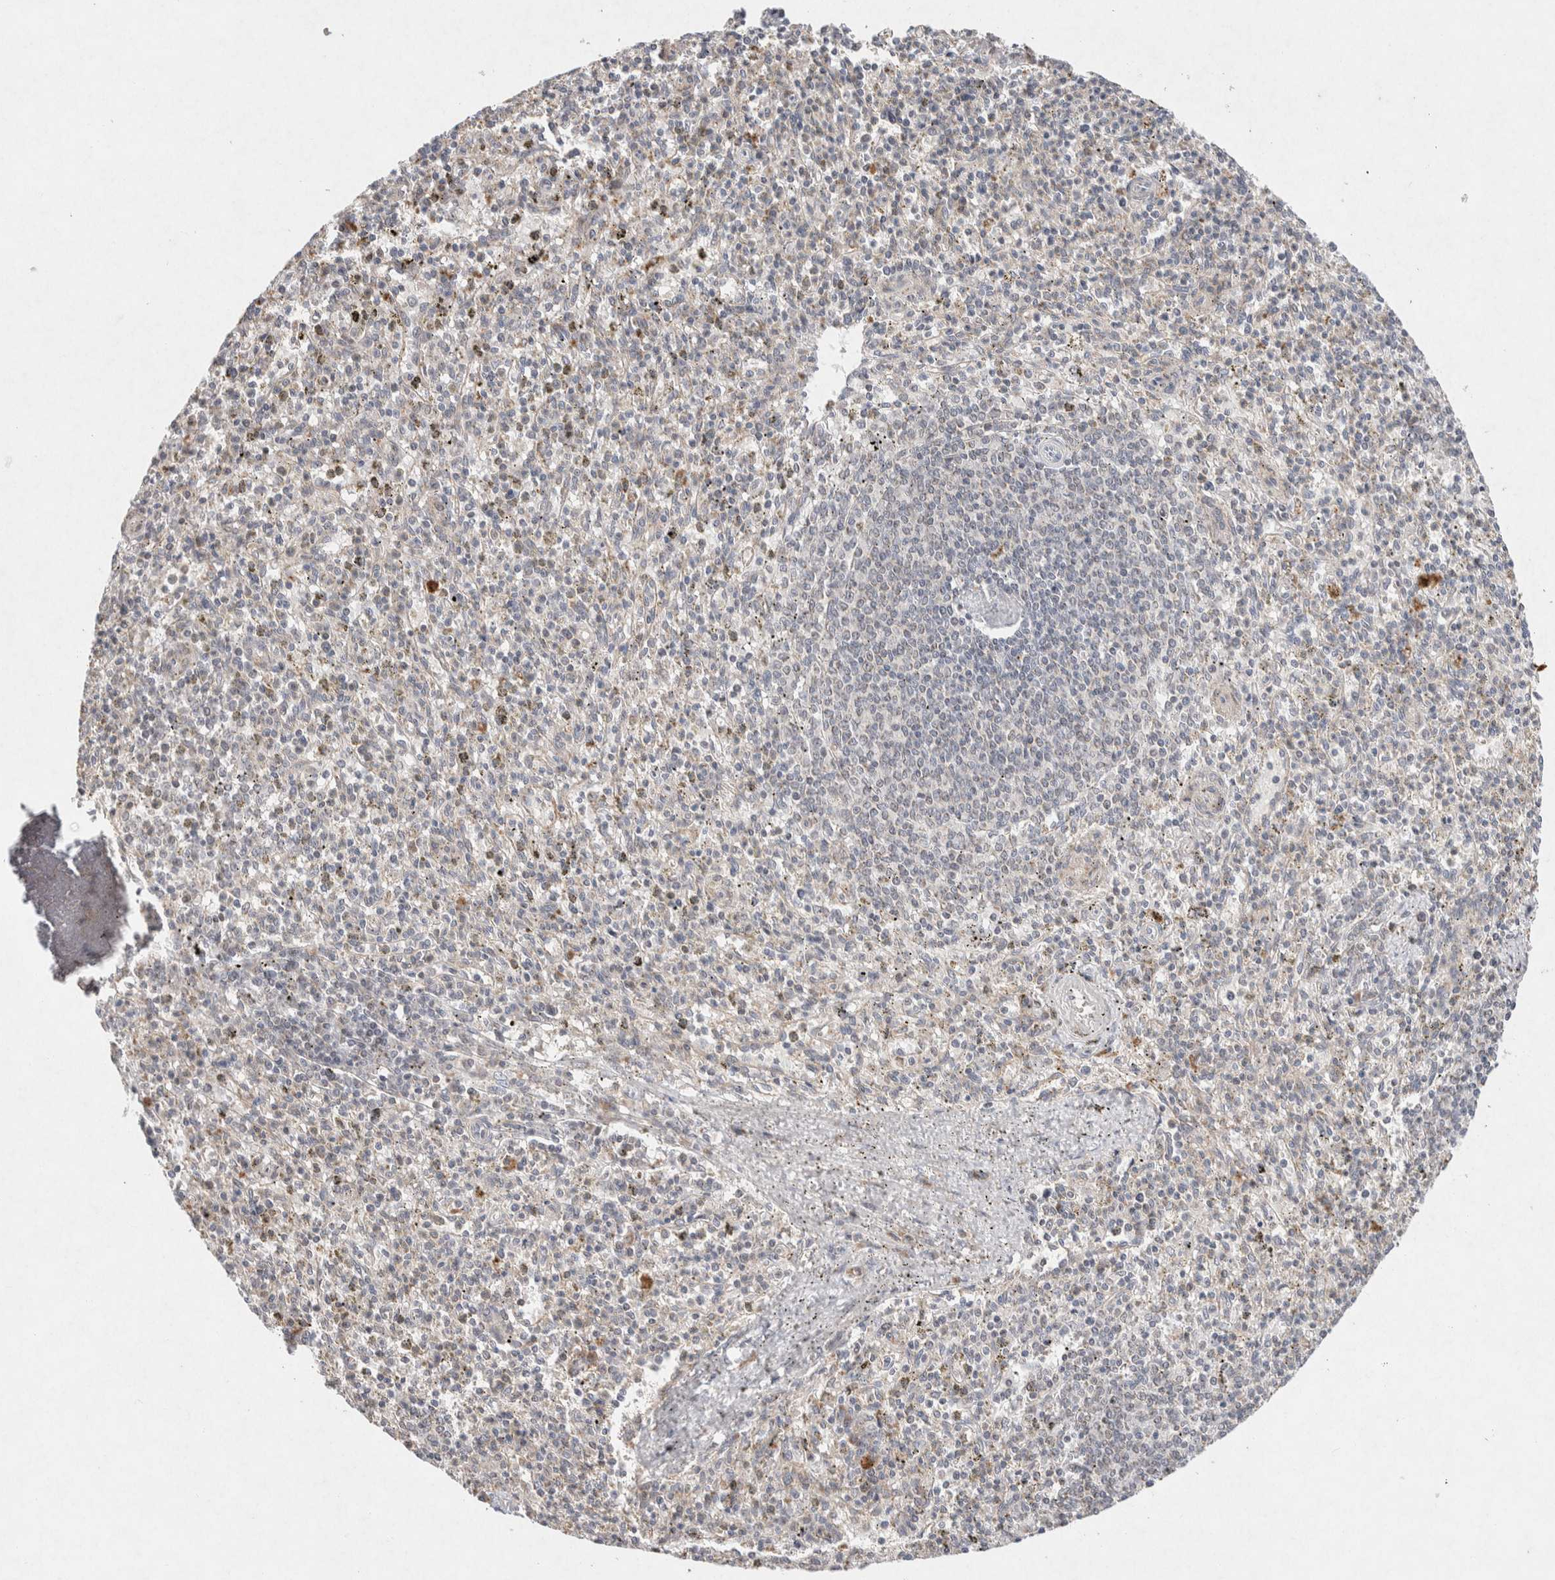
{"staining": {"intensity": "weak", "quantity": "25%-75%", "location": "cytoplasmic/membranous"}, "tissue": "spleen", "cell_type": "Cells in red pulp", "image_type": "normal", "snomed": [{"axis": "morphology", "description": "Normal tissue, NOS"}, {"axis": "topography", "description": "Spleen"}], "caption": "Cells in red pulp show low levels of weak cytoplasmic/membranous staining in about 25%-75% of cells in benign human spleen. Nuclei are stained in blue.", "gene": "CMTM4", "patient": {"sex": "male", "age": 72}}